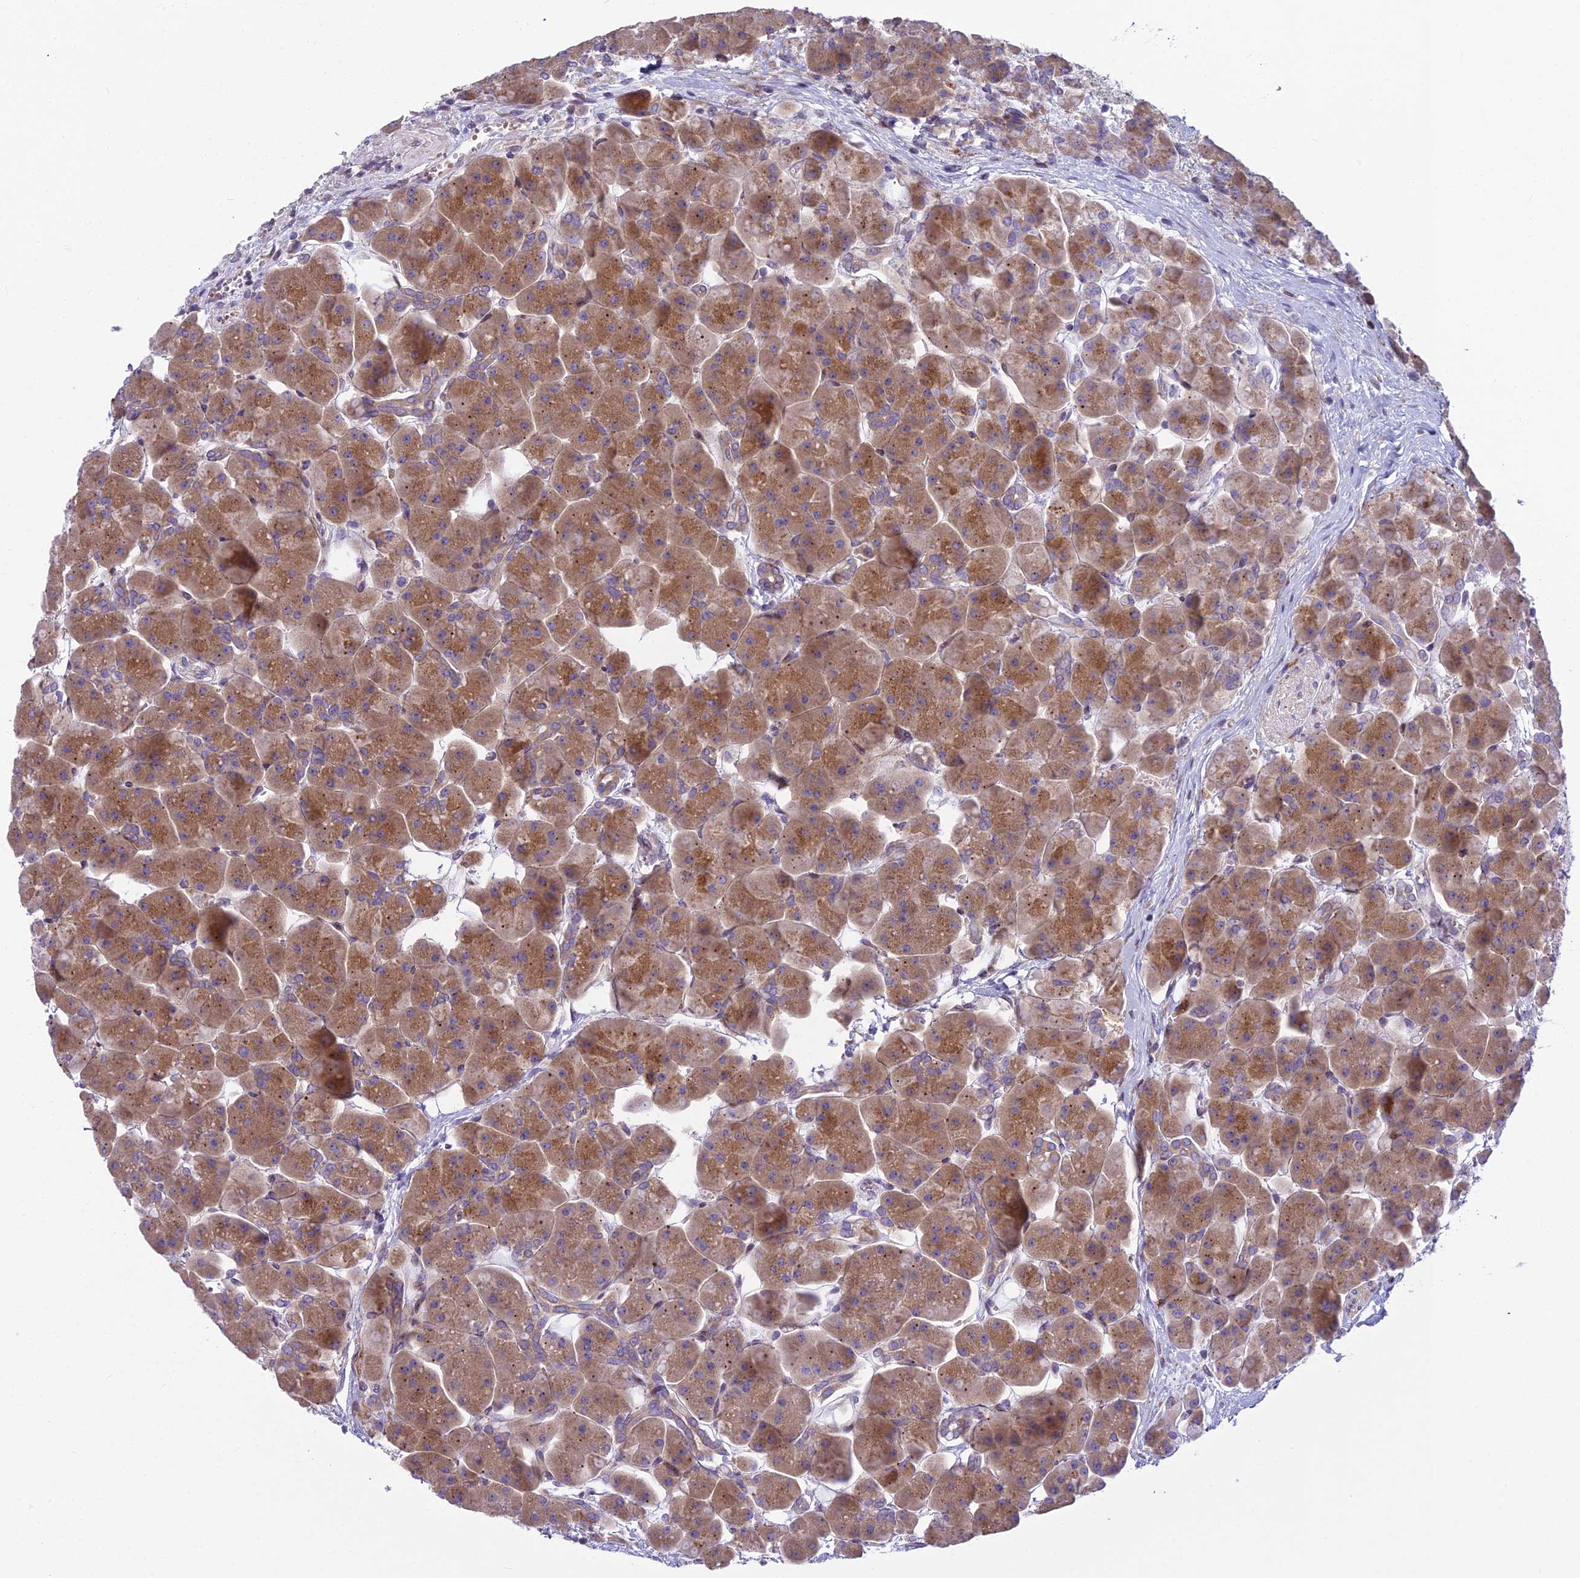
{"staining": {"intensity": "moderate", "quantity": ">75%", "location": "cytoplasmic/membranous"}, "tissue": "pancreas", "cell_type": "Exocrine glandular cells", "image_type": "normal", "snomed": [{"axis": "morphology", "description": "Normal tissue, NOS"}, {"axis": "topography", "description": "Pancreas"}], "caption": "Brown immunohistochemical staining in normal pancreas demonstrates moderate cytoplasmic/membranous positivity in about >75% of exocrine glandular cells. (Stains: DAB (3,3'-diaminobenzidine) in brown, nuclei in blue, Microscopy: brightfield microscopy at high magnification).", "gene": "PCDHB14", "patient": {"sex": "male", "age": 66}}